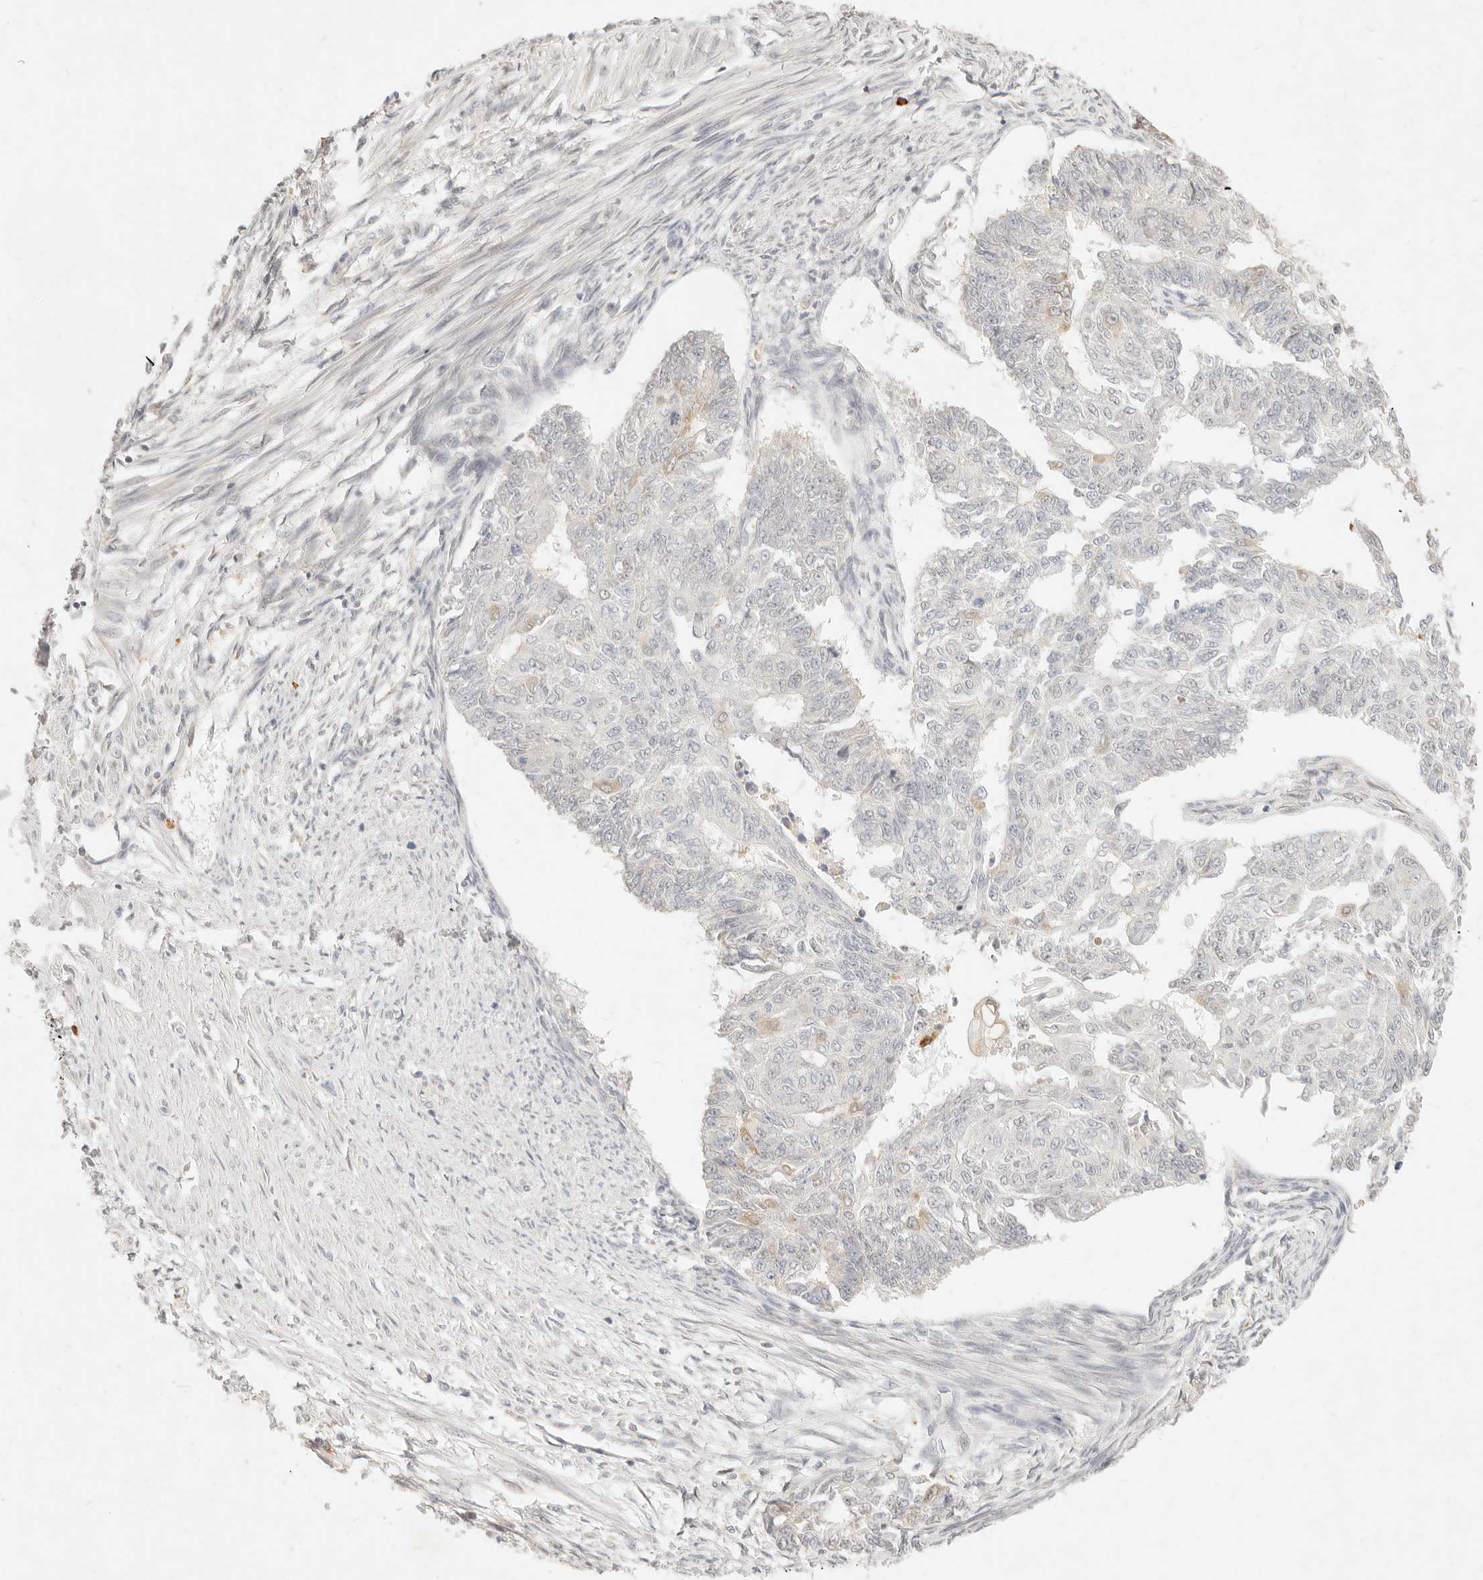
{"staining": {"intensity": "negative", "quantity": "none", "location": "none"}, "tissue": "endometrial cancer", "cell_type": "Tumor cells", "image_type": "cancer", "snomed": [{"axis": "morphology", "description": "Adenocarcinoma, NOS"}, {"axis": "topography", "description": "Endometrium"}], "caption": "IHC histopathology image of human endometrial cancer stained for a protein (brown), which displays no expression in tumor cells.", "gene": "ASCL3", "patient": {"sex": "female", "age": 32}}